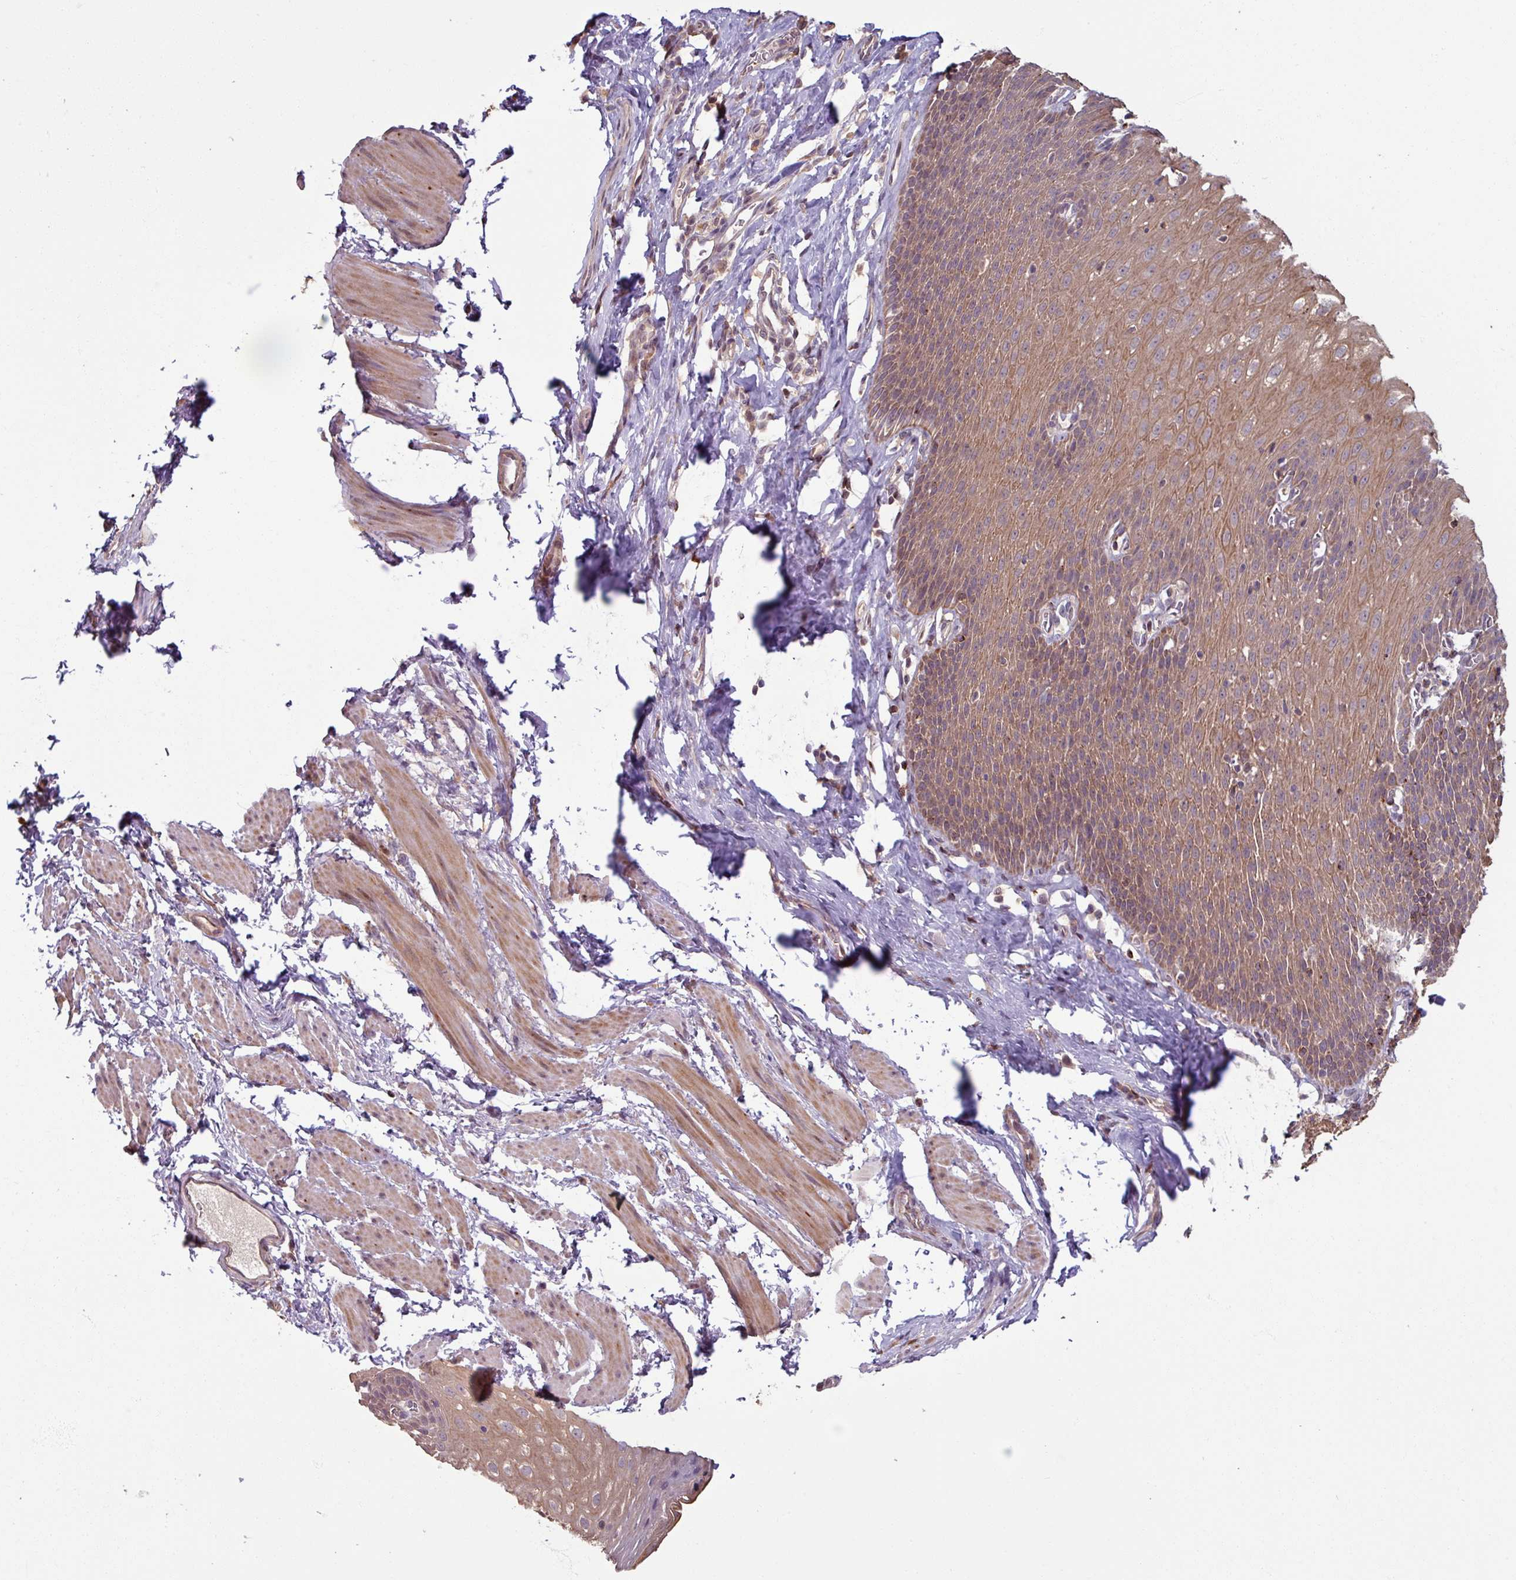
{"staining": {"intensity": "moderate", "quantity": ">75%", "location": "cytoplasmic/membranous,nuclear"}, "tissue": "esophagus", "cell_type": "Squamous epithelial cells", "image_type": "normal", "snomed": [{"axis": "morphology", "description": "Normal tissue, NOS"}, {"axis": "topography", "description": "Esophagus"}], "caption": "This image shows immunohistochemistry (IHC) staining of benign esophagus, with medium moderate cytoplasmic/membranous,nuclear expression in about >75% of squamous epithelial cells.", "gene": "OR6B1", "patient": {"sex": "female", "age": 61}}